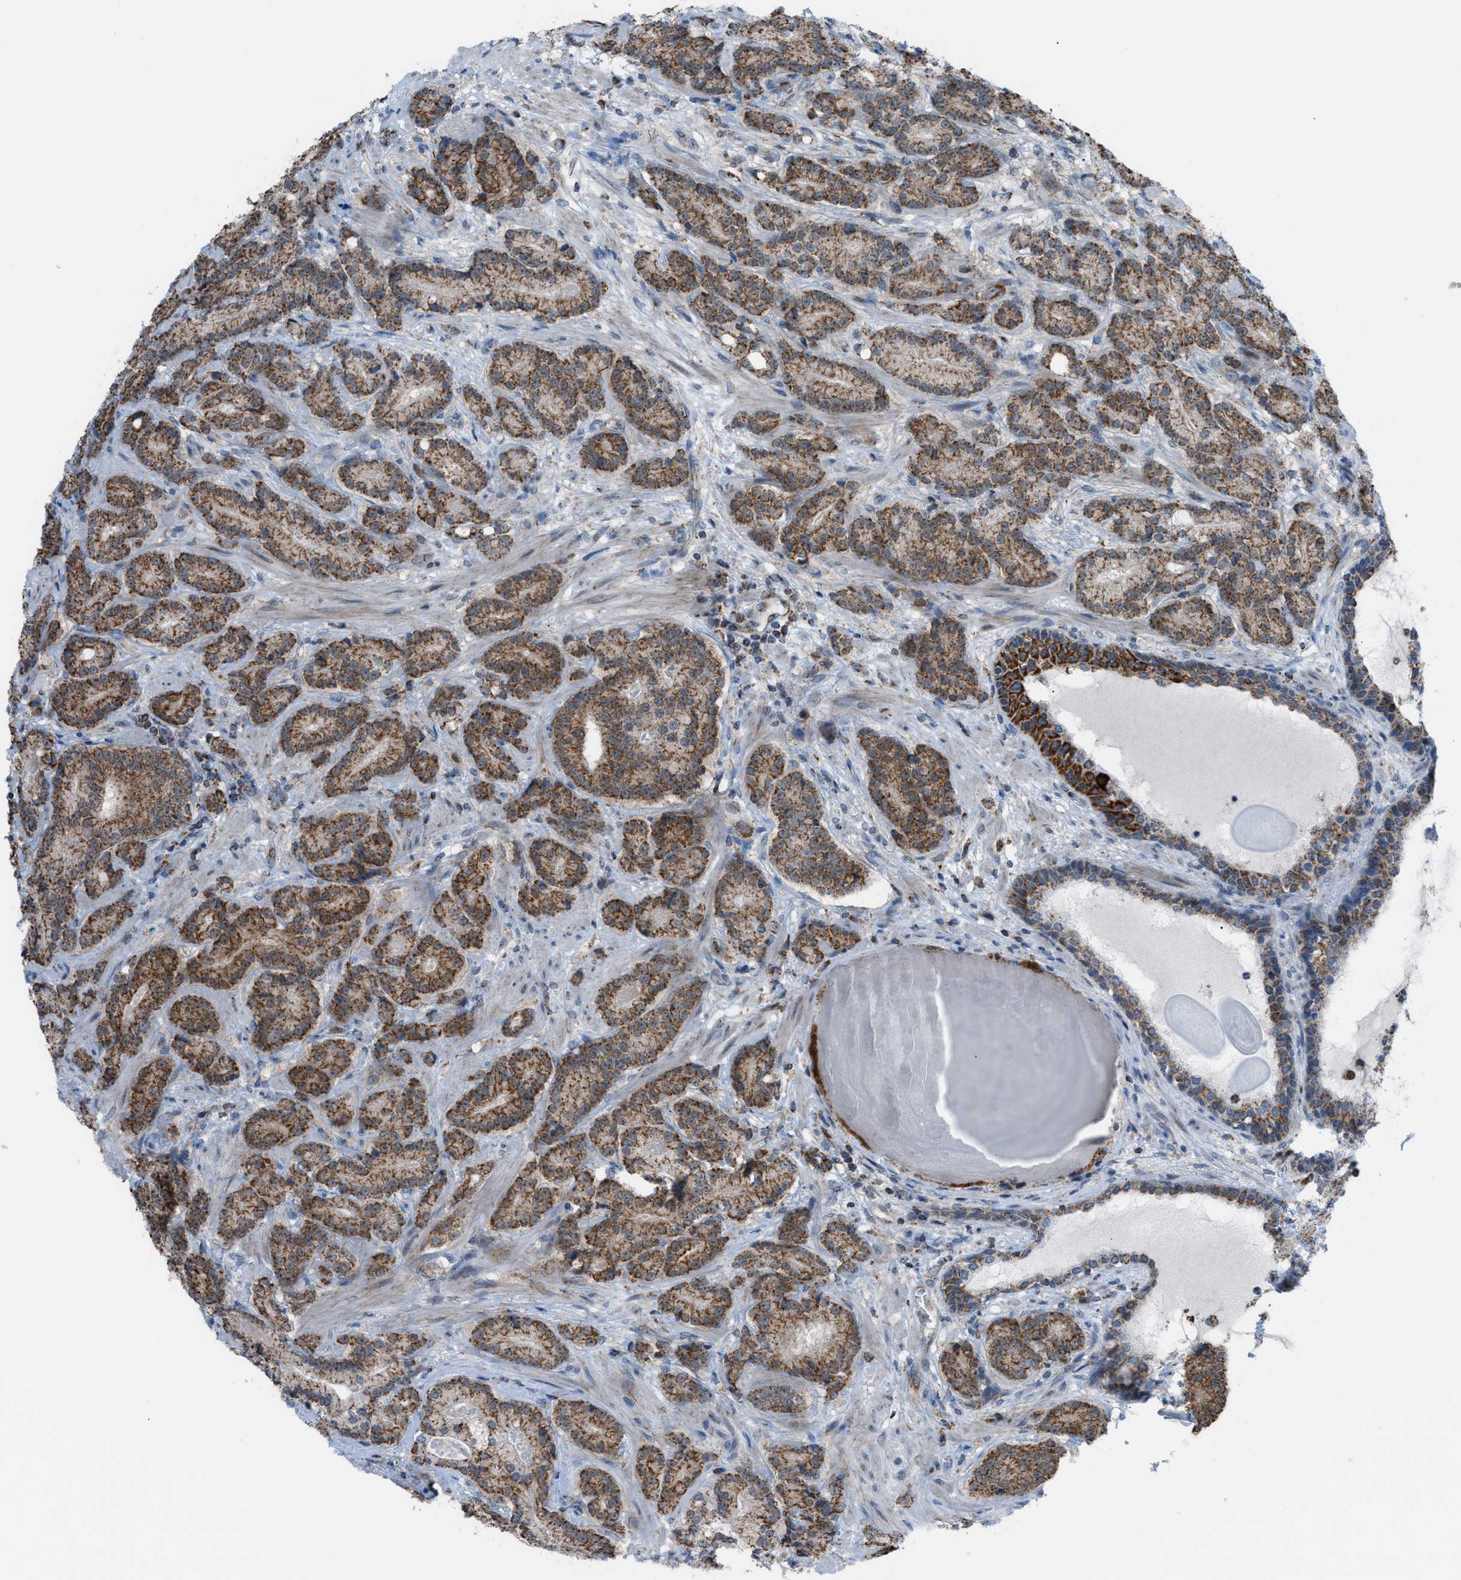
{"staining": {"intensity": "strong", "quantity": ">75%", "location": "cytoplasmic/membranous"}, "tissue": "prostate cancer", "cell_type": "Tumor cells", "image_type": "cancer", "snomed": [{"axis": "morphology", "description": "Adenocarcinoma, High grade"}, {"axis": "topography", "description": "Prostate"}], "caption": "High-magnification brightfield microscopy of prostate high-grade adenocarcinoma stained with DAB (3,3'-diaminobenzidine) (brown) and counterstained with hematoxylin (blue). tumor cells exhibit strong cytoplasmic/membranous positivity is present in approximately>75% of cells.", "gene": "SRM", "patient": {"sex": "male", "age": 61}}